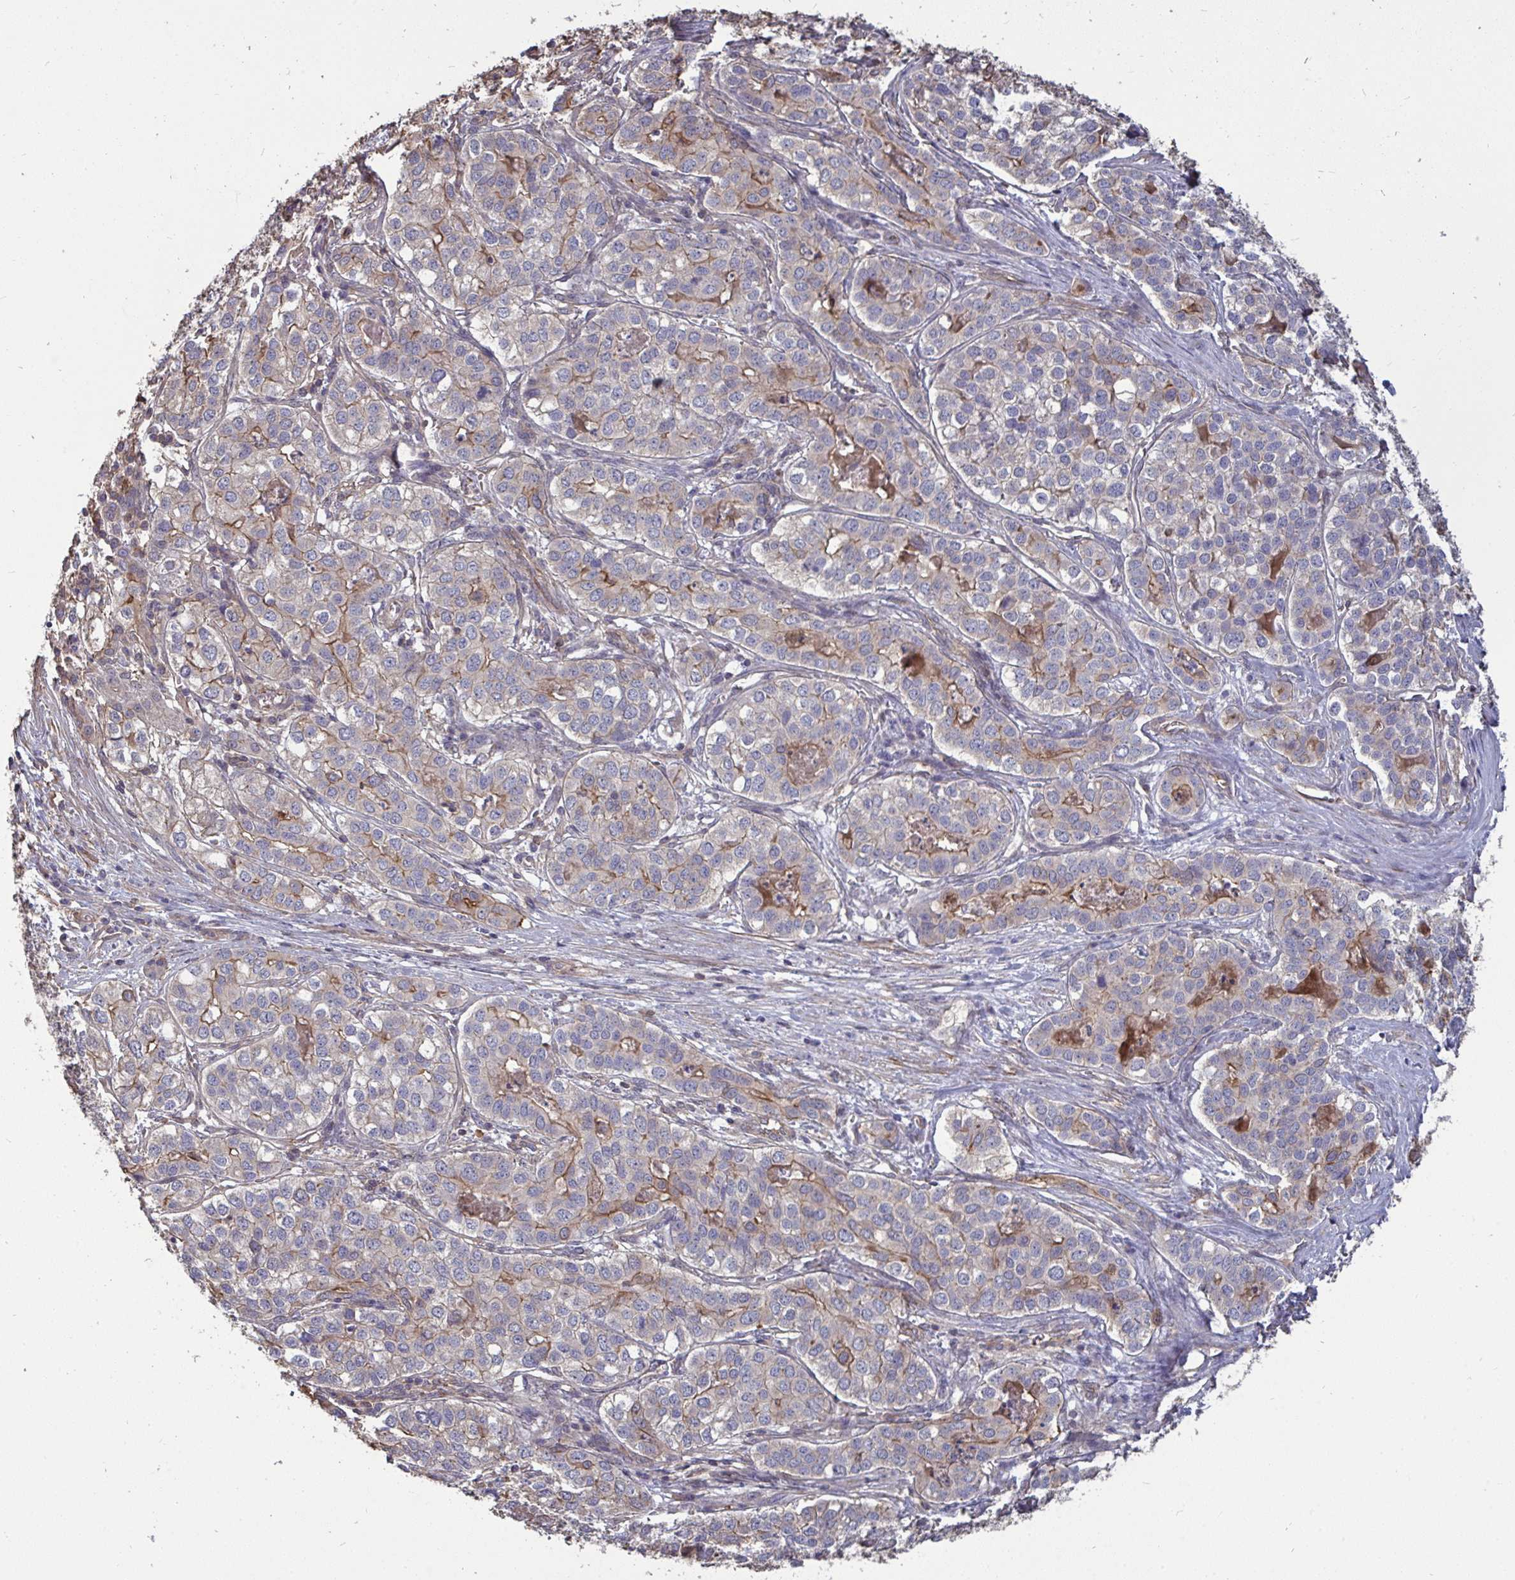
{"staining": {"intensity": "negative", "quantity": "none", "location": "none"}, "tissue": "liver cancer", "cell_type": "Tumor cells", "image_type": "cancer", "snomed": [{"axis": "morphology", "description": "Cholangiocarcinoma"}, {"axis": "topography", "description": "Liver"}], "caption": "The photomicrograph reveals no staining of tumor cells in liver cholangiocarcinoma.", "gene": "ISCU", "patient": {"sex": "male", "age": 56}}